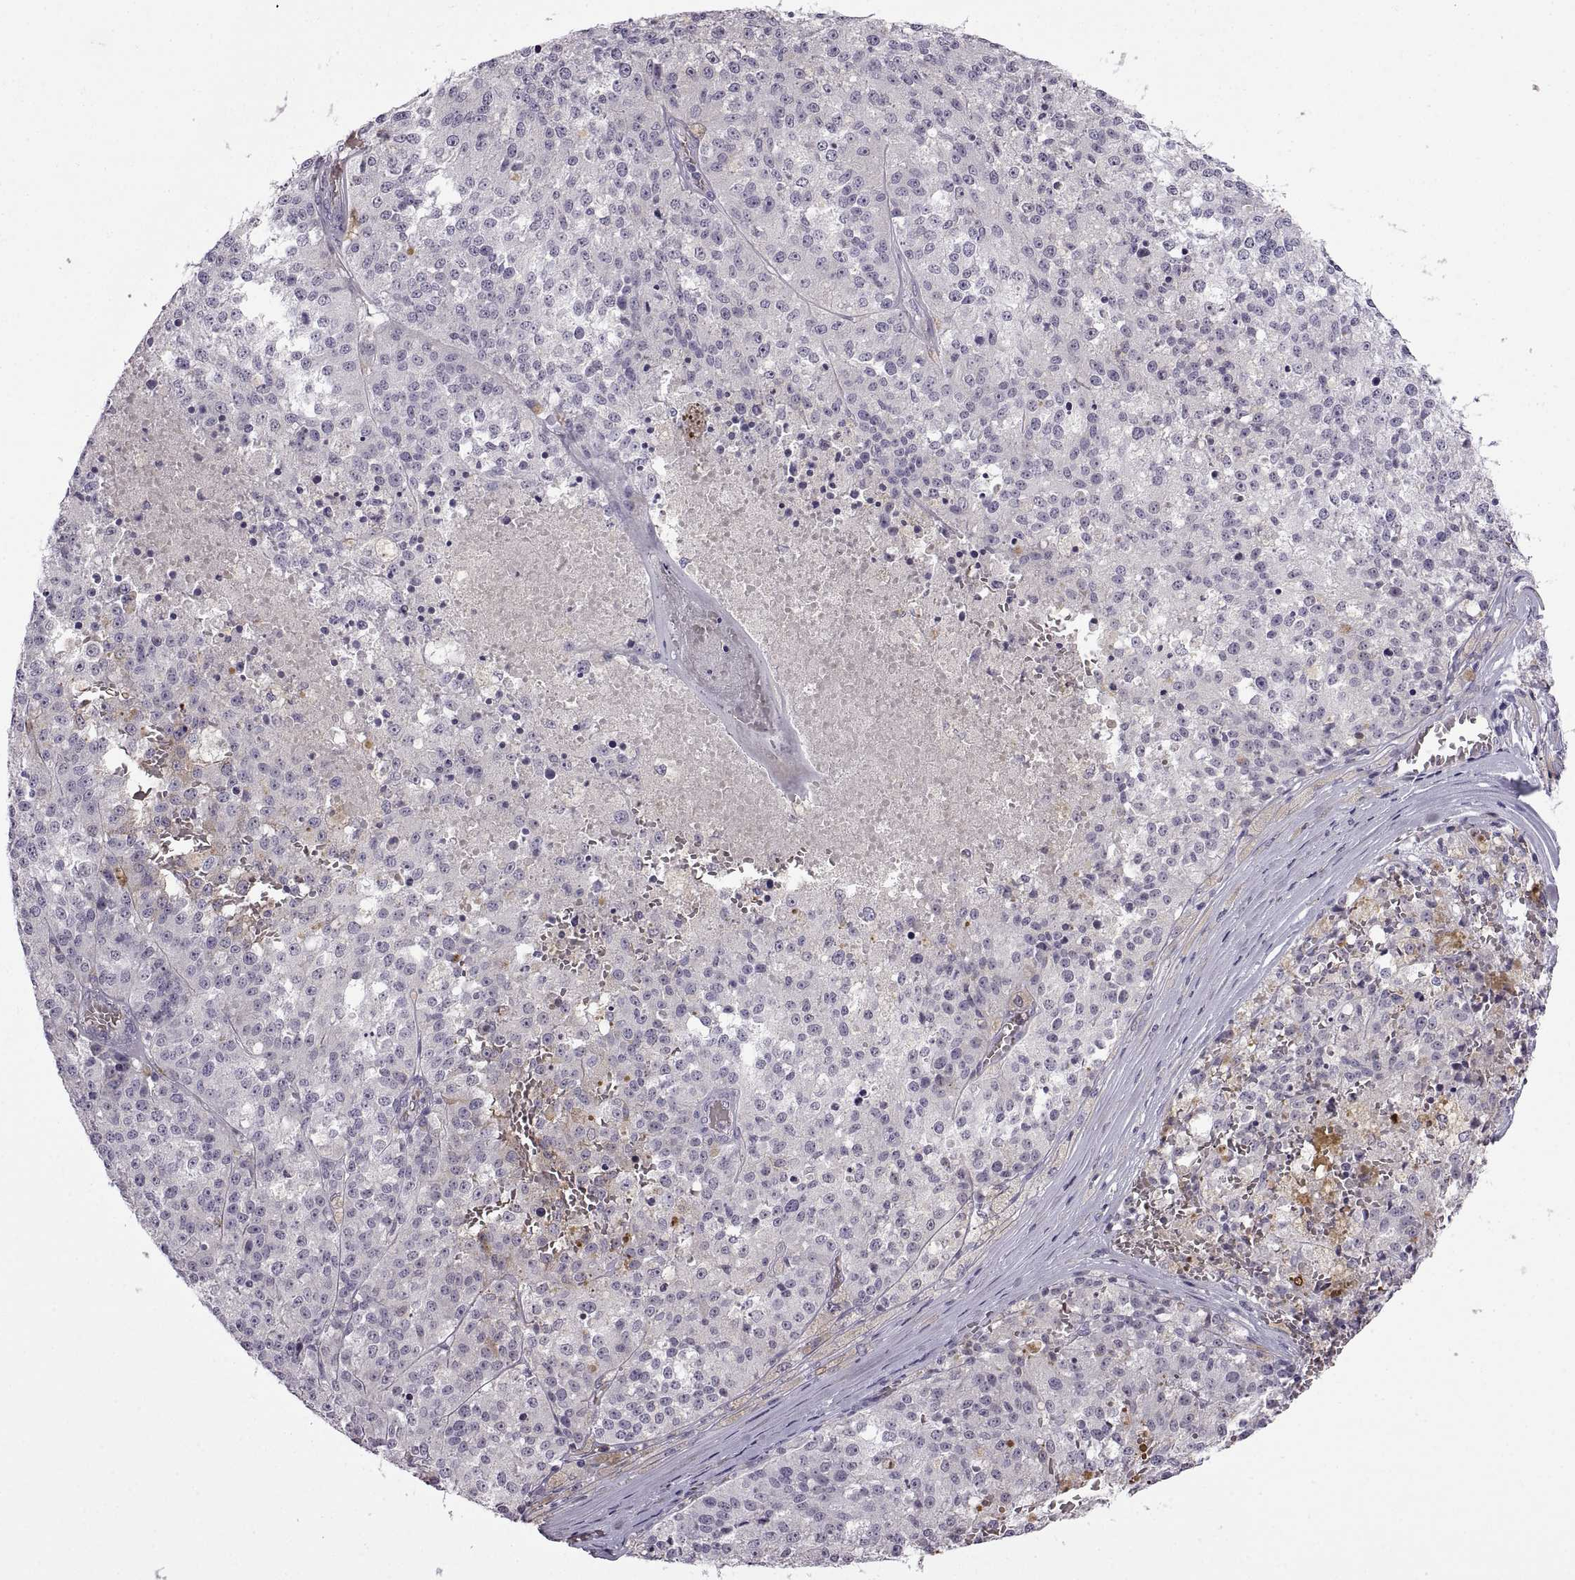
{"staining": {"intensity": "negative", "quantity": "none", "location": "none"}, "tissue": "melanoma", "cell_type": "Tumor cells", "image_type": "cancer", "snomed": [{"axis": "morphology", "description": "Malignant melanoma, Metastatic site"}, {"axis": "topography", "description": "Lymph node"}], "caption": "DAB immunohistochemical staining of malignant melanoma (metastatic site) reveals no significant staining in tumor cells.", "gene": "MEIOC", "patient": {"sex": "female", "age": 64}}